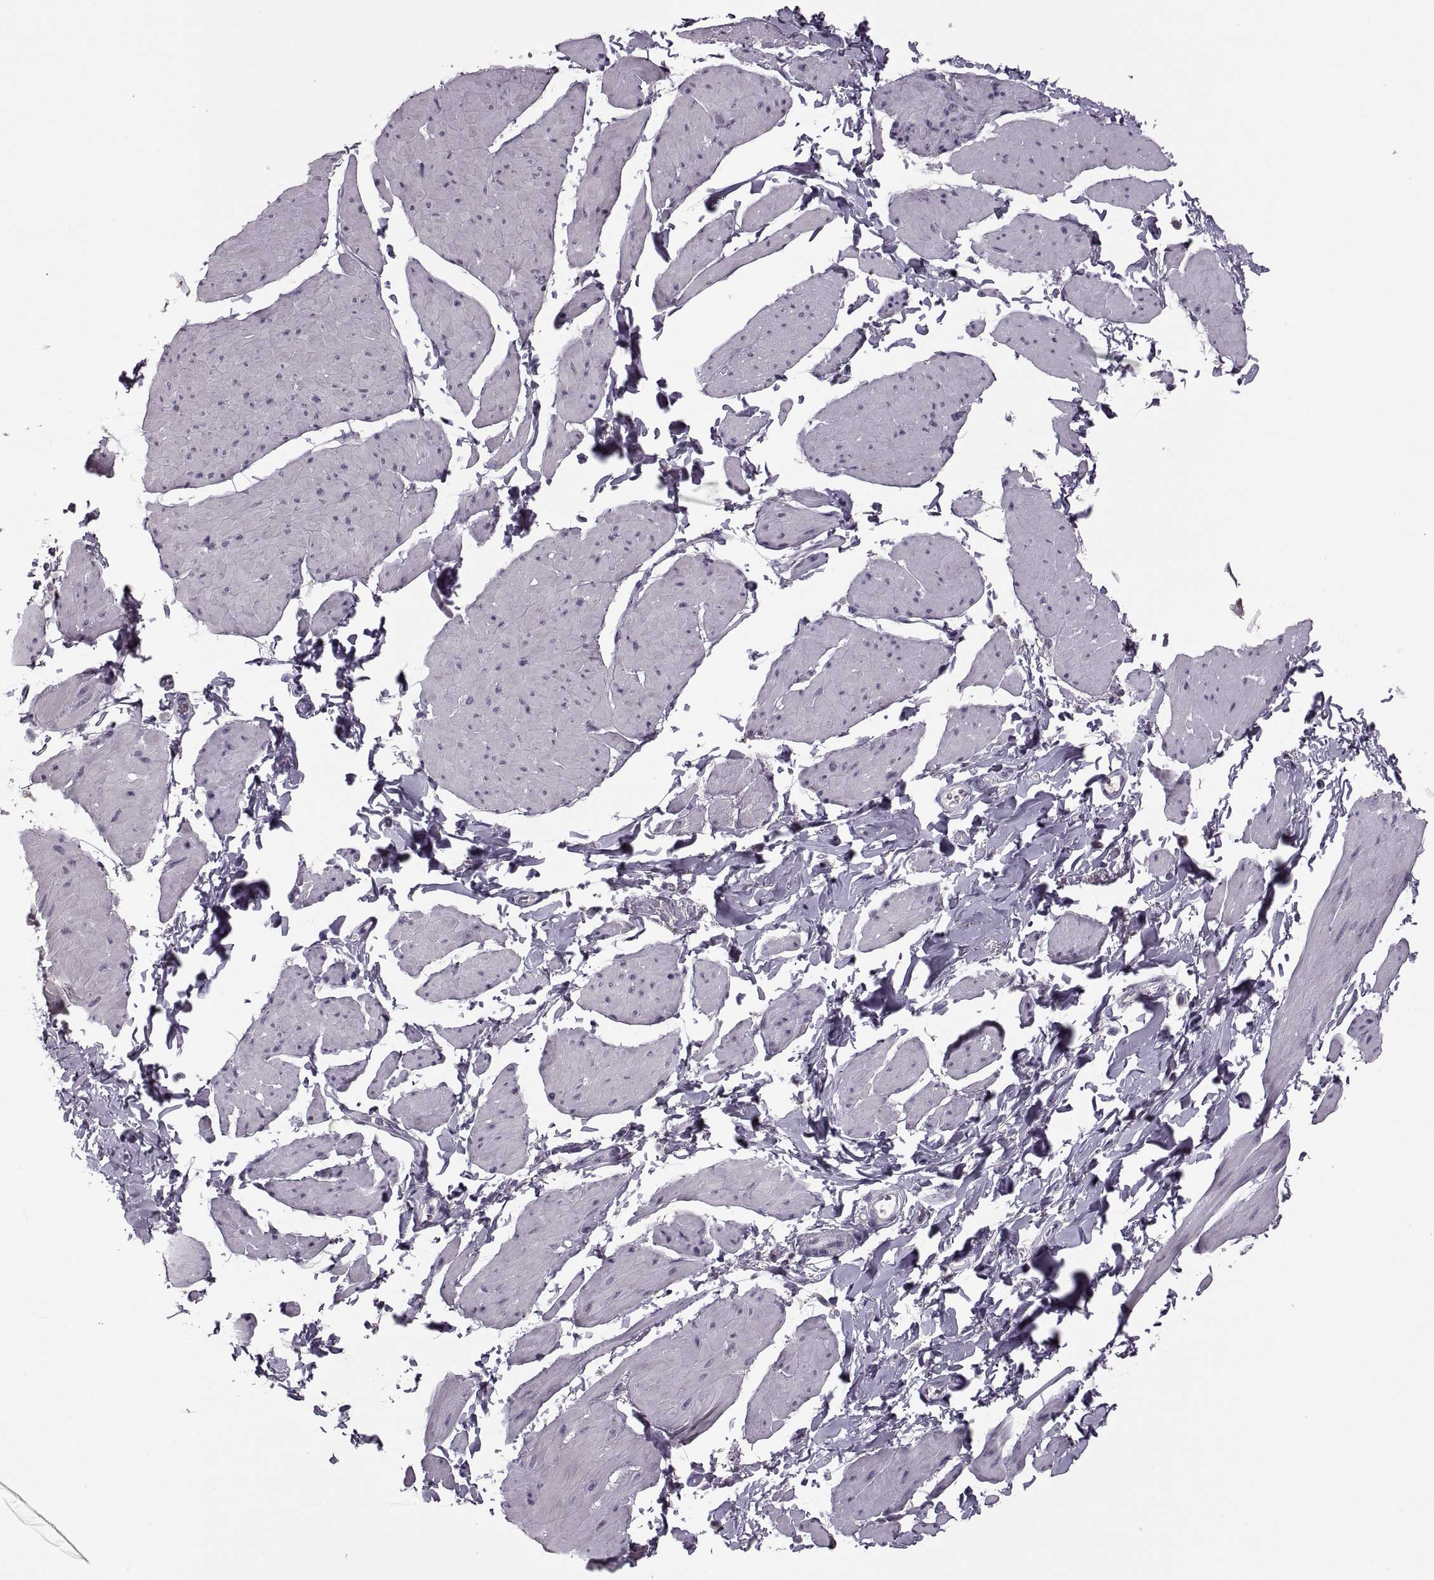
{"staining": {"intensity": "negative", "quantity": "none", "location": "none"}, "tissue": "smooth muscle", "cell_type": "Smooth muscle cells", "image_type": "normal", "snomed": [{"axis": "morphology", "description": "Normal tissue, NOS"}, {"axis": "topography", "description": "Adipose tissue"}, {"axis": "topography", "description": "Smooth muscle"}, {"axis": "topography", "description": "Peripheral nerve tissue"}], "caption": "High magnification brightfield microscopy of benign smooth muscle stained with DAB (brown) and counterstained with hematoxylin (blue): smooth muscle cells show no significant staining. (Brightfield microscopy of DAB (3,3'-diaminobenzidine) IHC at high magnification).", "gene": "CACNA1F", "patient": {"sex": "male", "age": 83}}